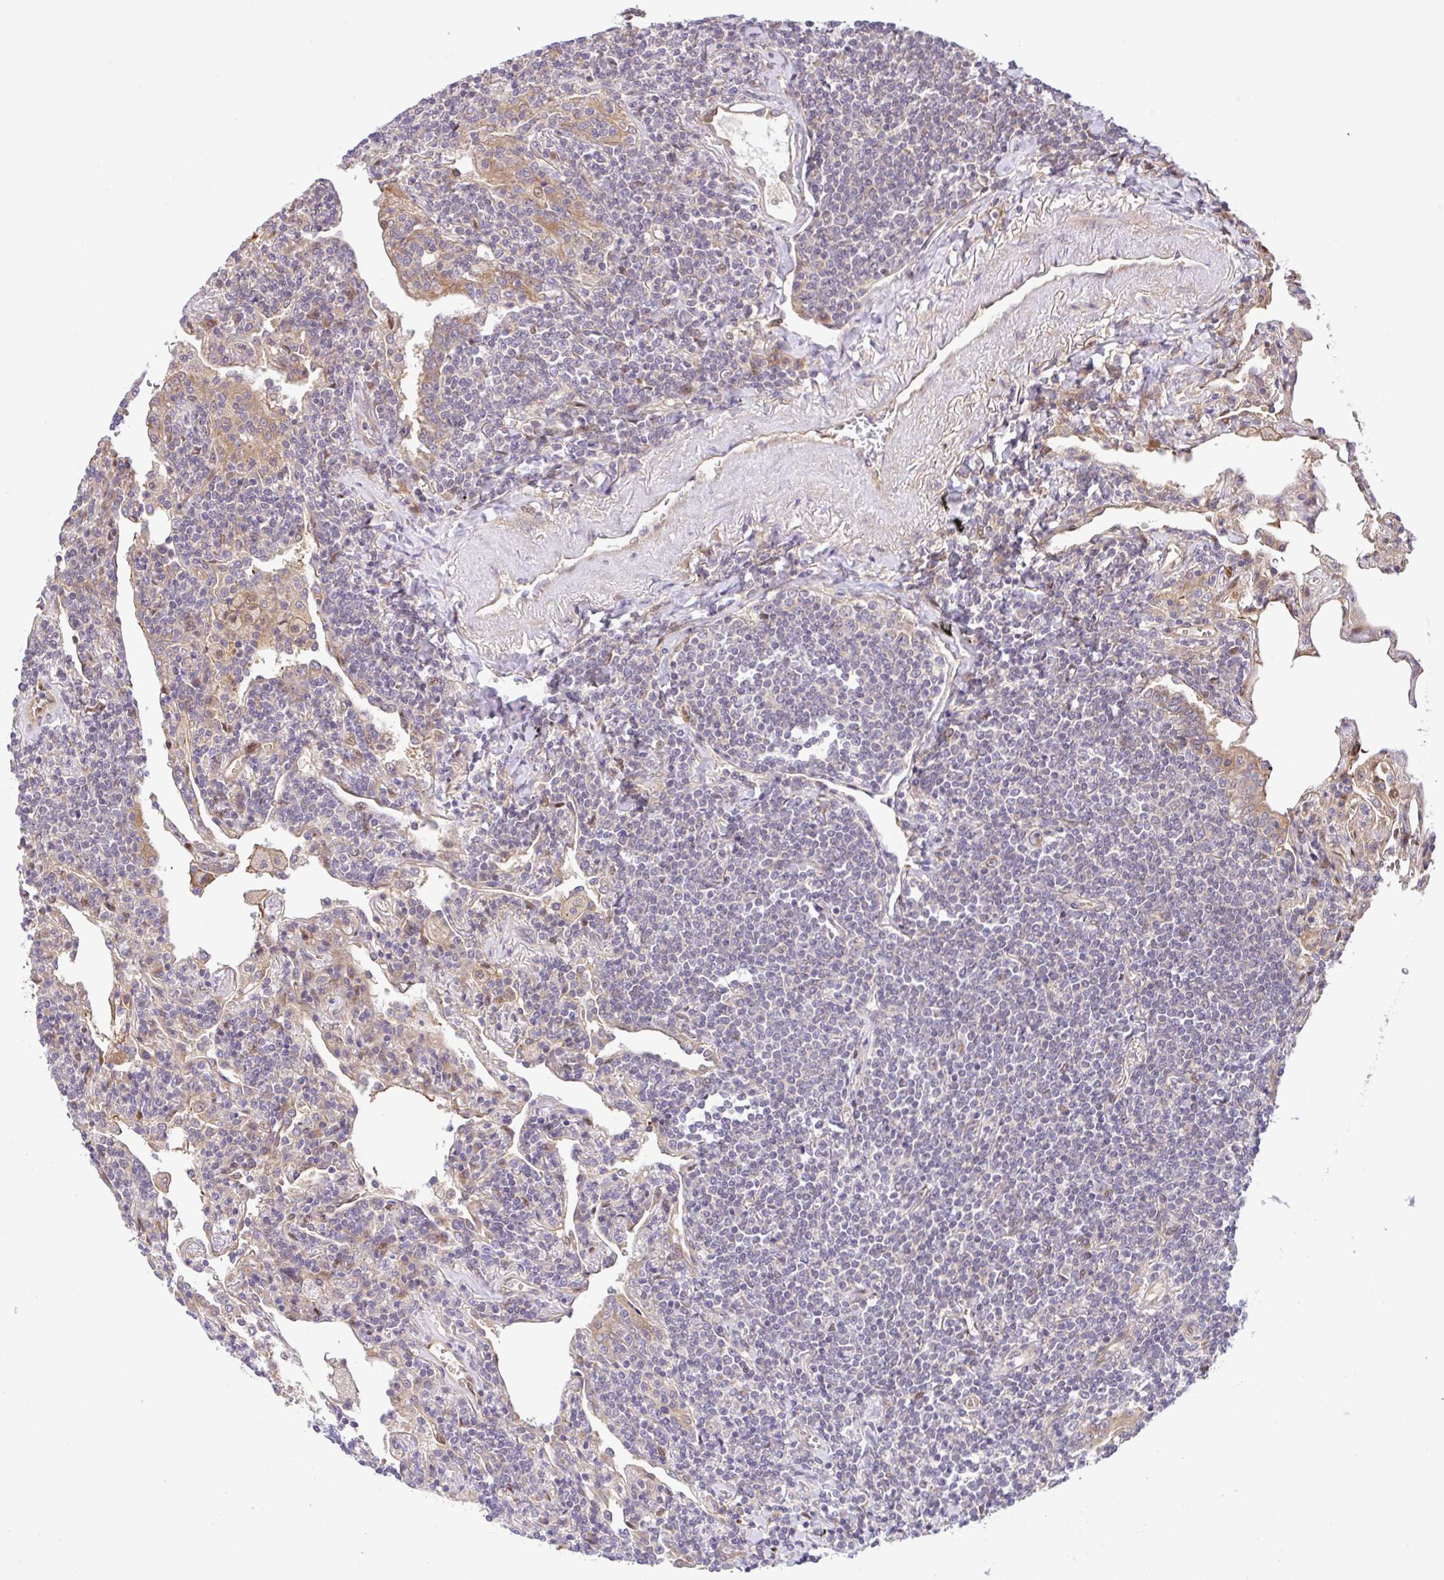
{"staining": {"intensity": "negative", "quantity": "none", "location": "none"}, "tissue": "lymphoma", "cell_type": "Tumor cells", "image_type": "cancer", "snomed": [{"axis": "morphology", "description": "Malignant lymphoma, non-Hodgkin's type, Low grade"}, {"axis": "topography", "description": "Lung"}], "caption": "Immunohistochemistry (IHC) micrograph of neoplastic tissue: human low-grade malignant lymphoma, non-Hodgkin's type stained with DAB (3,3'-diaminobenzidine) reveals no significant protein expression in tumor cells.", "gene": "UBE4A", "patient": {"sex": "female", "age": 71}}